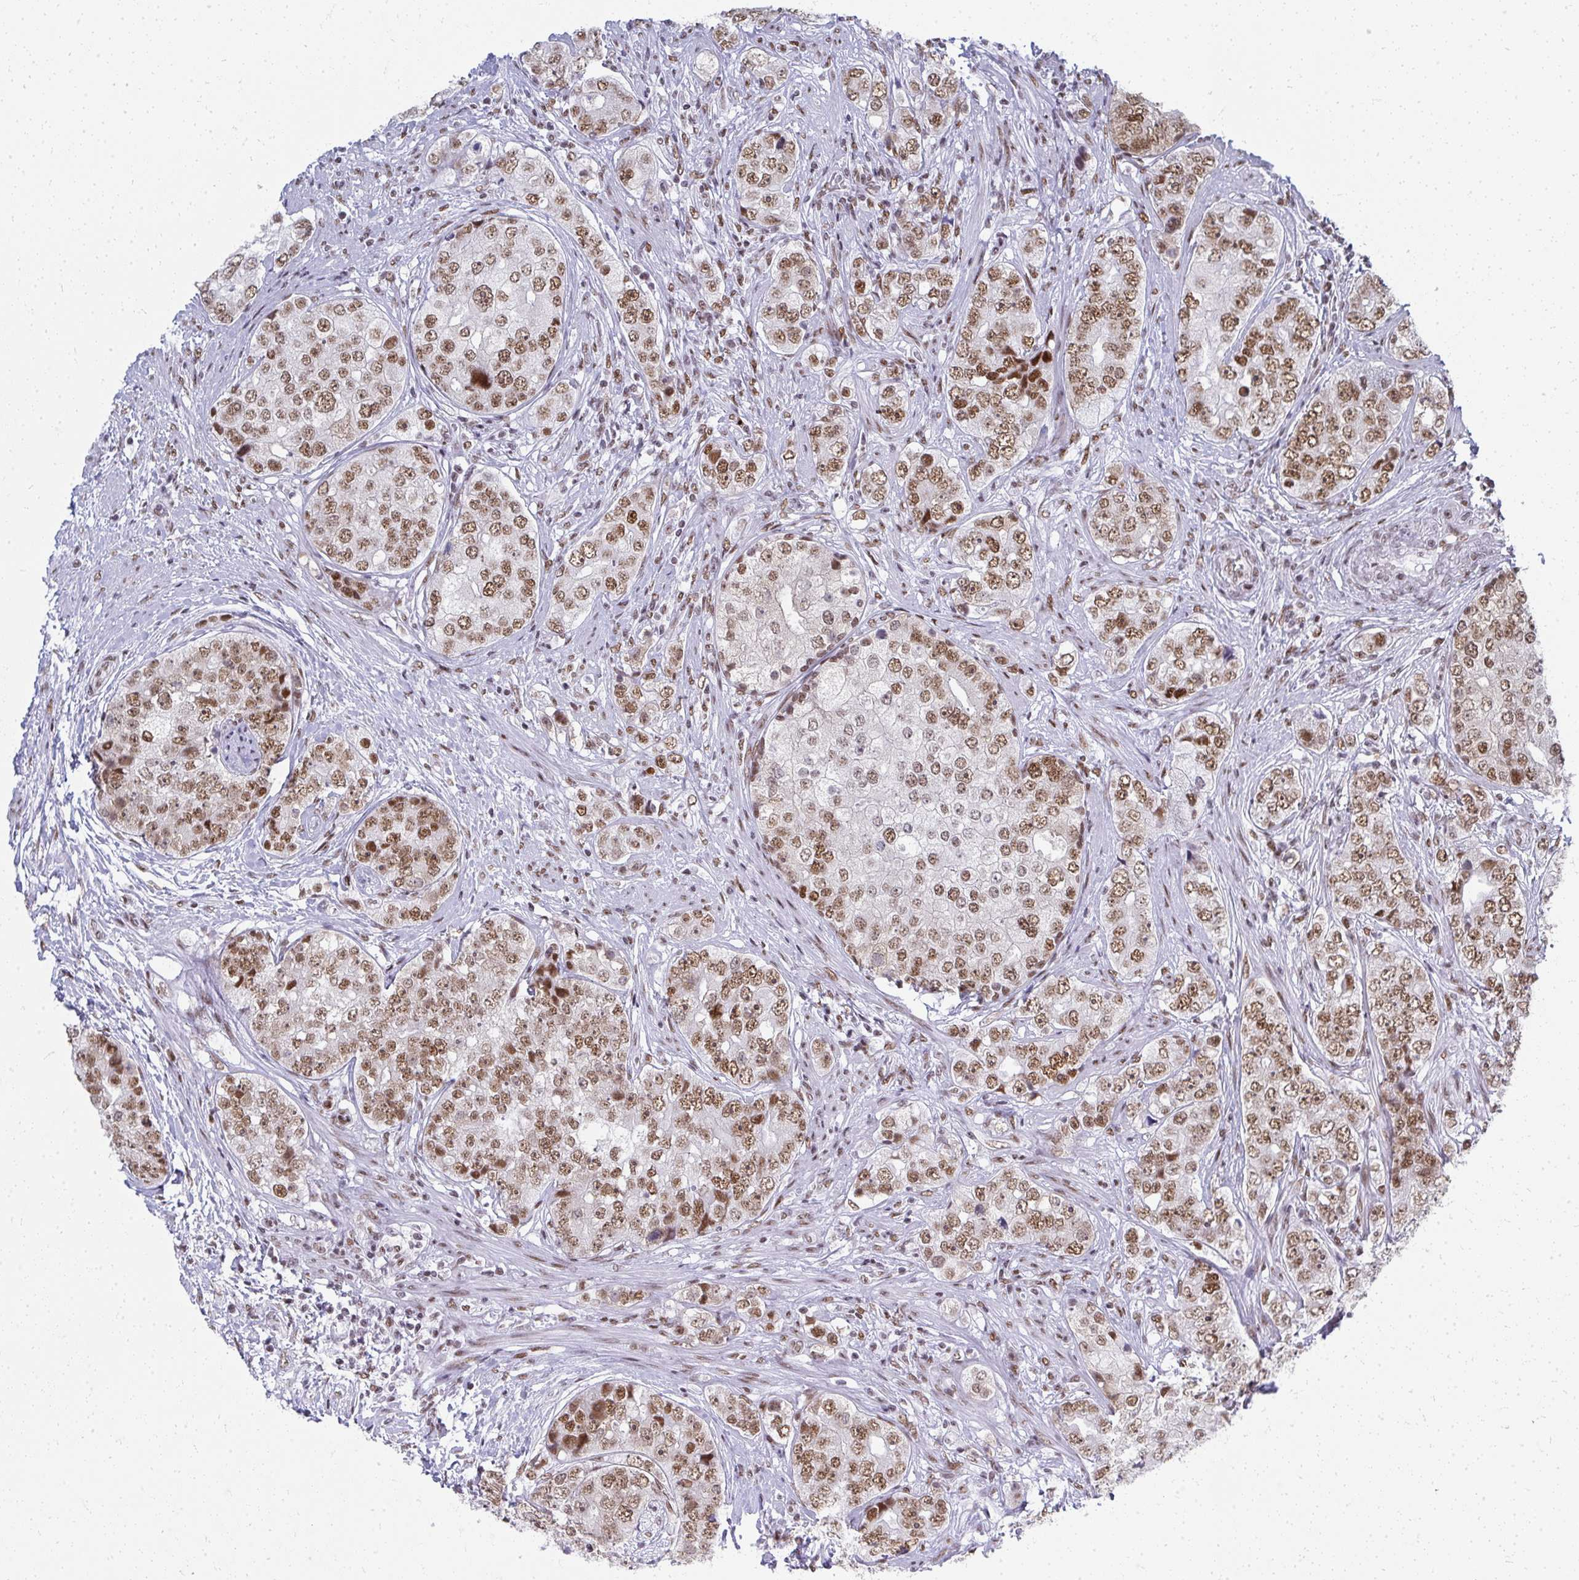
{"staining": {"intensity": "moderate", "quantity": ">75%", "location": "nuclear"}, "tissue": "prostate cancer", "cell_type": "Tumor cells", "image_type": "cancer", "snomed": [{"axis": "morphology", "description": "Adenocarcinoma, High grade"}, {"axis": "topography", "description": "Prostate"}], "caption": "The image reveals immunohistochemical staining of prostate cancer. There is moderate nuclear staining is present in about >75% of tumor cells.", "gene": "CREBBP", "patient": {"sex": "male", "age": 60}}